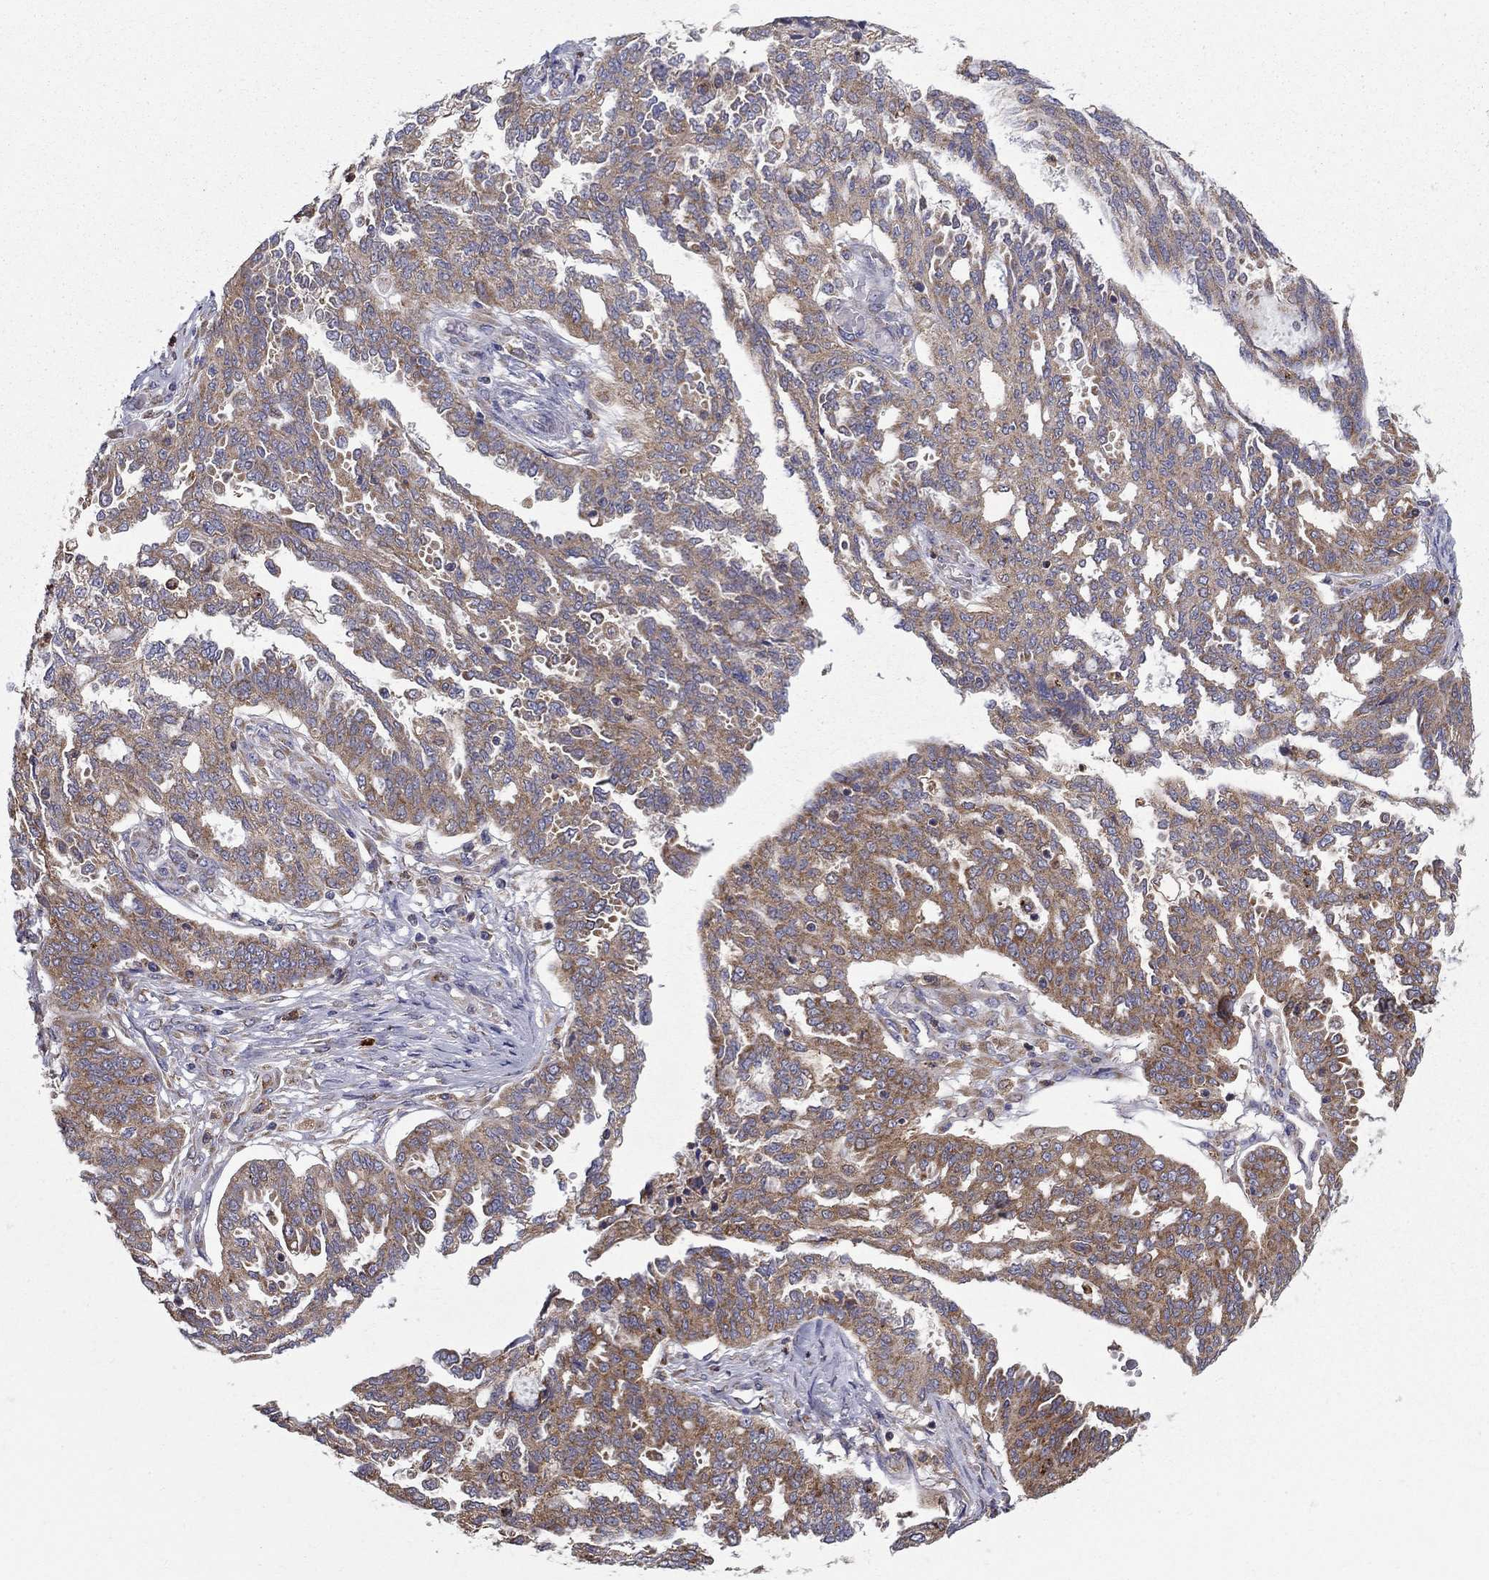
{"staining": {"intensity": "moderate", "quantity": ">75%", "location": "cytoplasmic/membranous"}, "tissue": "ovarian cancer", "cell_type": "Tumor cells", "image_type": "cancer", "snomed": [{"axis": "morphology", "description": "Cystadenocarcinoma, serous, NOS"}, {"axis": "topography", "description": "Ovary"}], "caption": "This photomicrograph reveals IHC staining of human serous cystadenocarcinoma (ovarian), with medium moderate cytoplasmic/membranous expression in approximately >75% of tumor cells.", "gene": "PRDX4", "patient": {"sex": "female", "age": 67}}